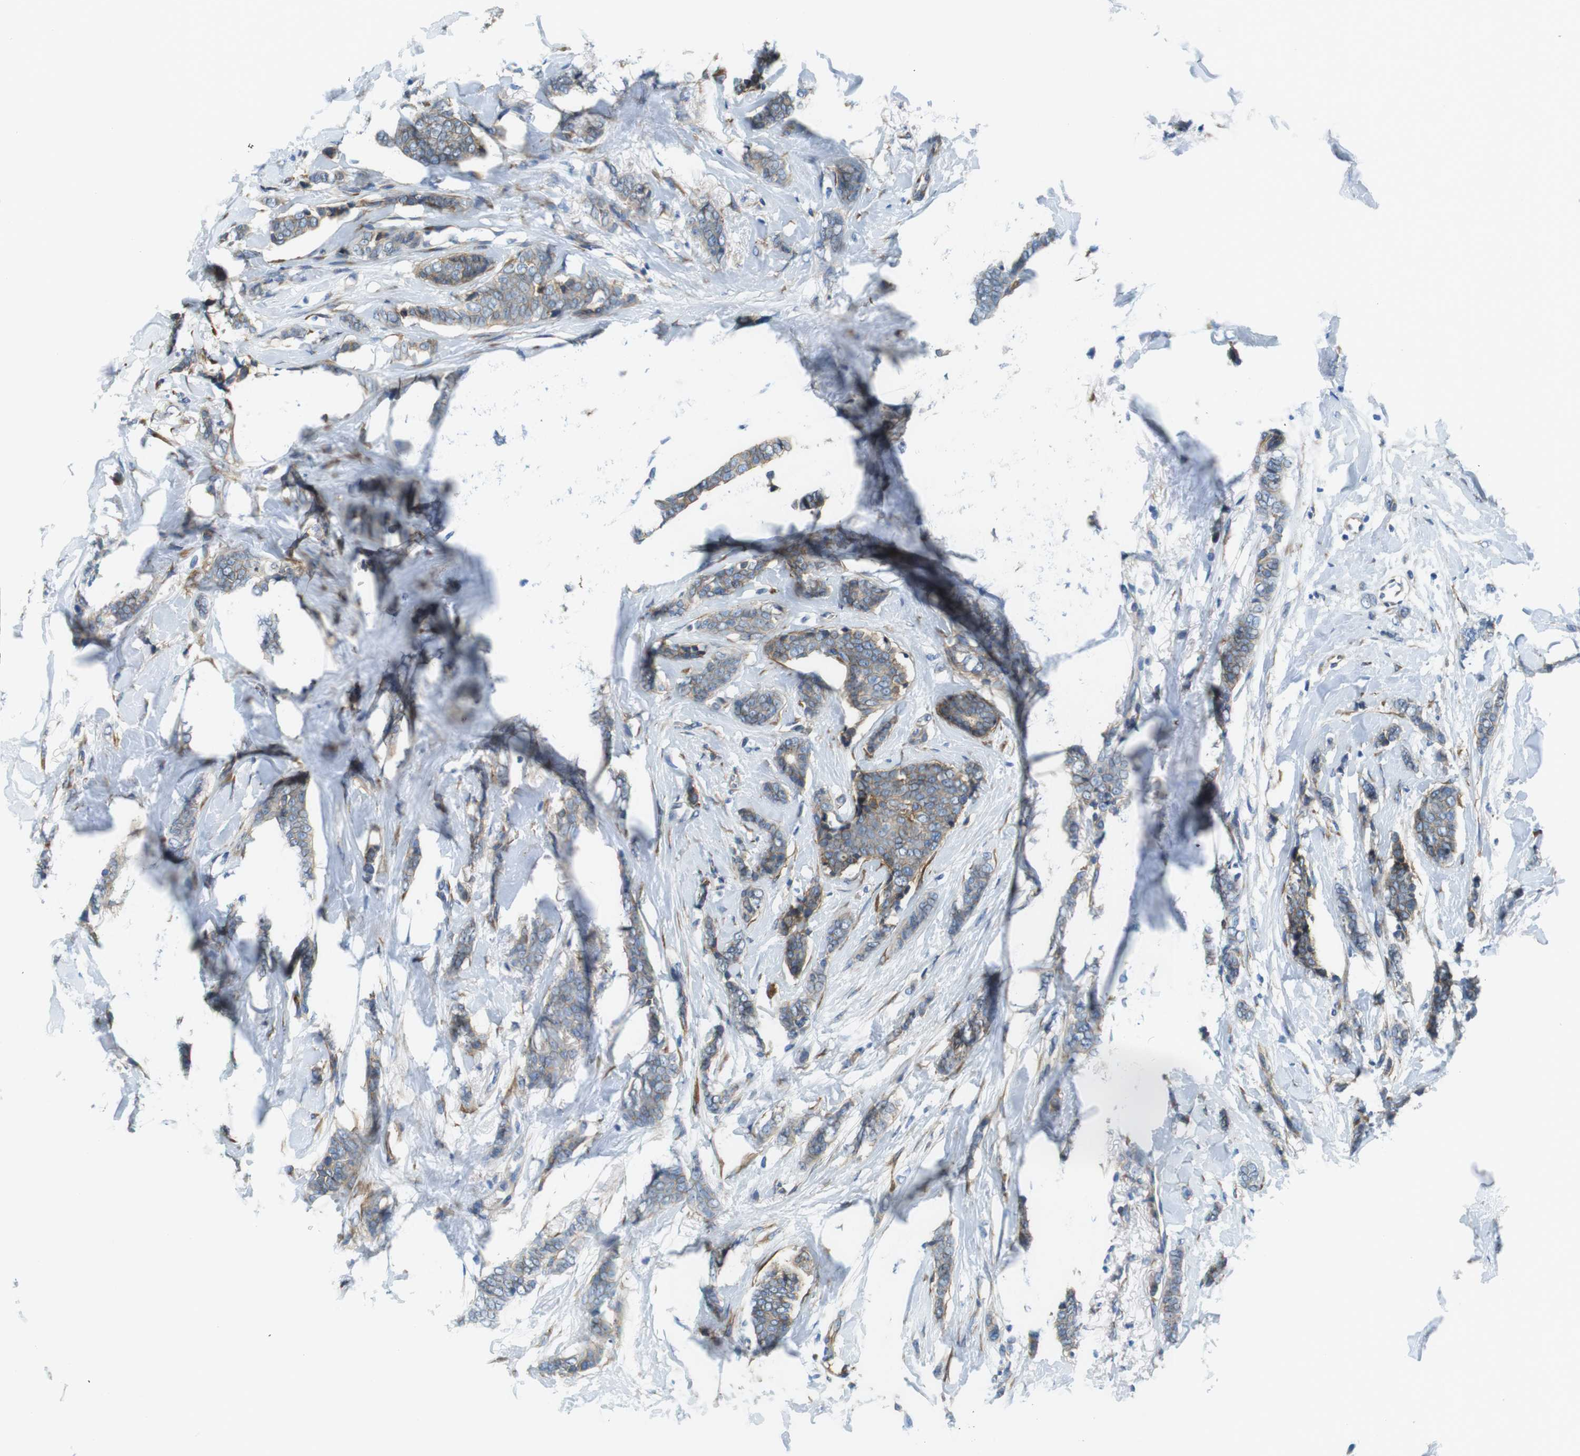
{"staining": {"intensity": "weak", "quantity": ">75%", "location": "cytoplasmic/membranous"}, "tissue": "breast cancer", "cell_type": "Tumor cells", "image_type": "cancer", "snomed": [{"axis": "morphology", "description": "Lobular carcinoma"}, {"axis": "topography", "description": "Skin"}, {"axis": "topography", "description": "Breast"}], "caption": "An image of human breast cancer stained for a protein displays weak cytoplasmic/membranous brown staining in tumor cells.", "gene": "EMP2", "patient": {"sex": "female", "age": 46}}